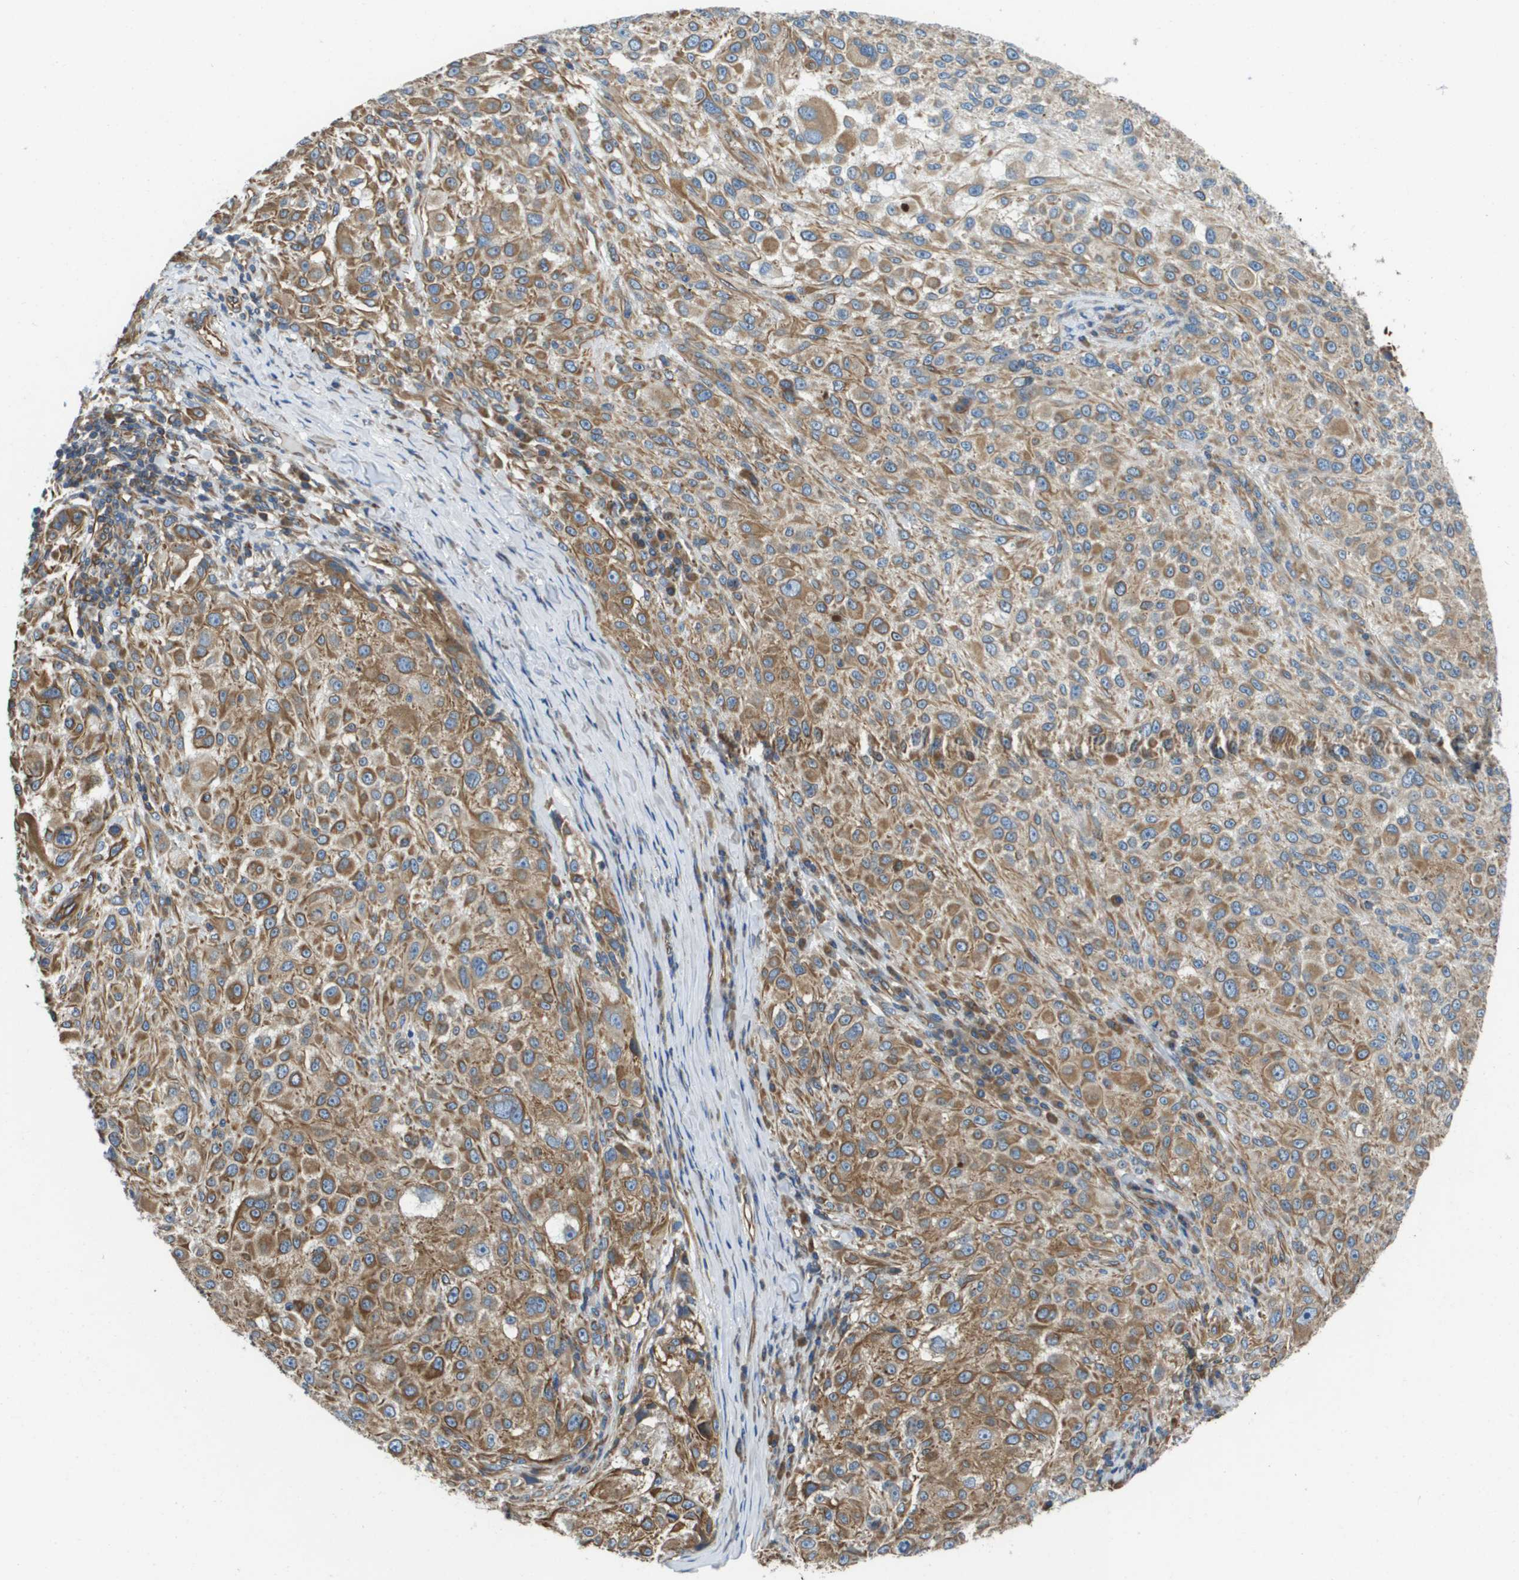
{"staining": {"intensity": "moderate", "quantity": ">75%", "location": "cytoplasmic/membranous"}, "tissue": "melanoma", "cell_type": "Tumor cells", "image_type": "cancer", "snomed": [{"axis": "morphology", "description": "Necrosis, NOS"}, {"axis": "morphology", "description": "Malignant melanoma, NOS"}, {"axis": "topography", "description": "Skin"}], "caption": "The histopathology image exhibits a brown stain indicating the presence of a protein in the cytoplasmic/membranous of tumor cells in melanoma.", "gene": "HSD17B12", "patient": {"sex": "female", "age": 87}}